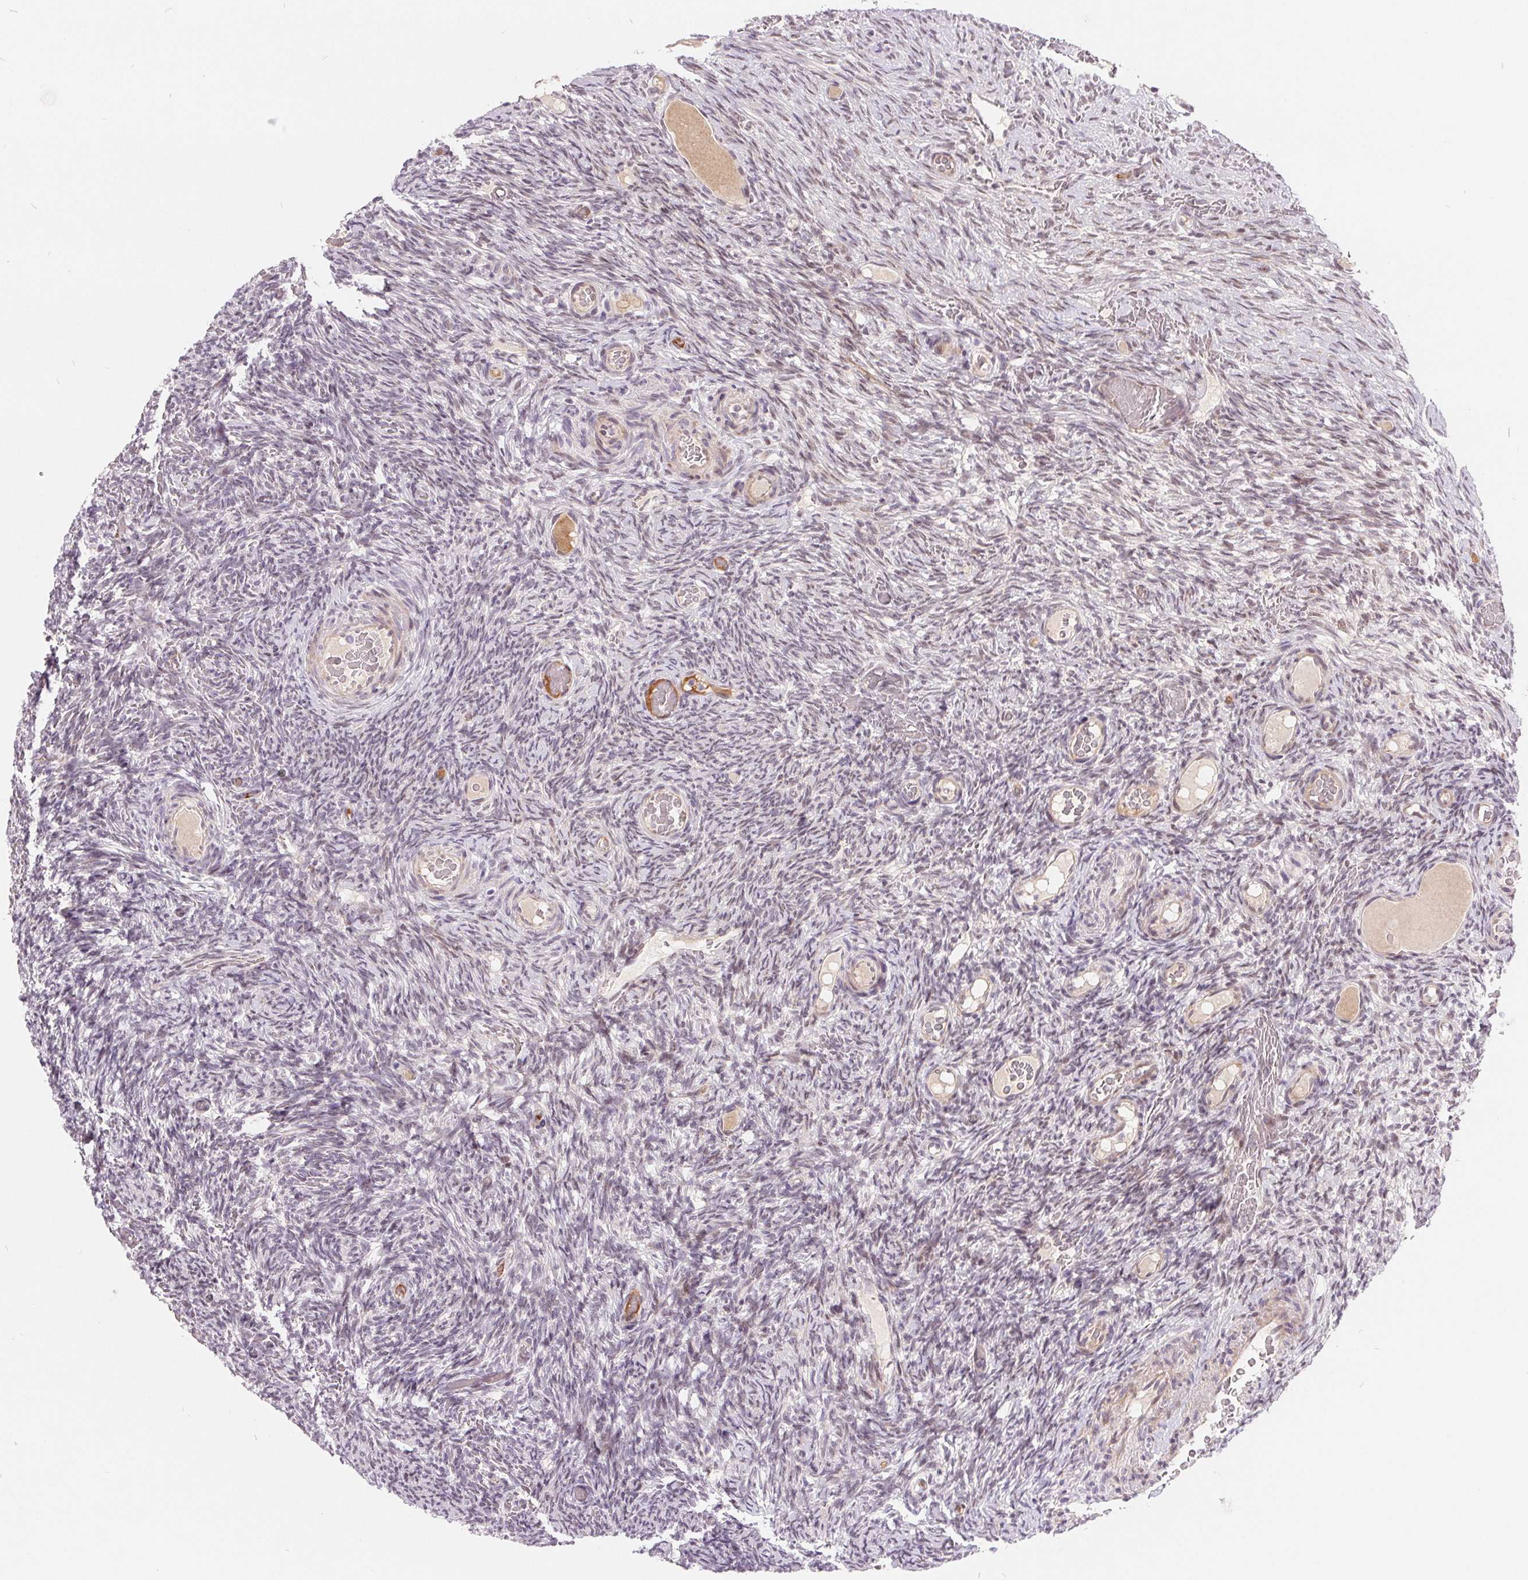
{"staining": {"intensity": "moderate", "quantity": "<25%", "location": "nuclear"}, "tissue": "ovary", "cell_type": "Ovarian stroma cells", "image_type": "normal", "snomed": [{"axis": "morphology", "description": "Normal tissue, NOS"}, {"axis": "topography", "description": "Ovary"}], "caption": "The micrograph exhibits staining of unremarkable ovary, revealing moderate nuclear protein staining (brown color) within ovarian stroma cells.", "gene": "NRG2", "patient": {"sex": "female", "age": 34}}